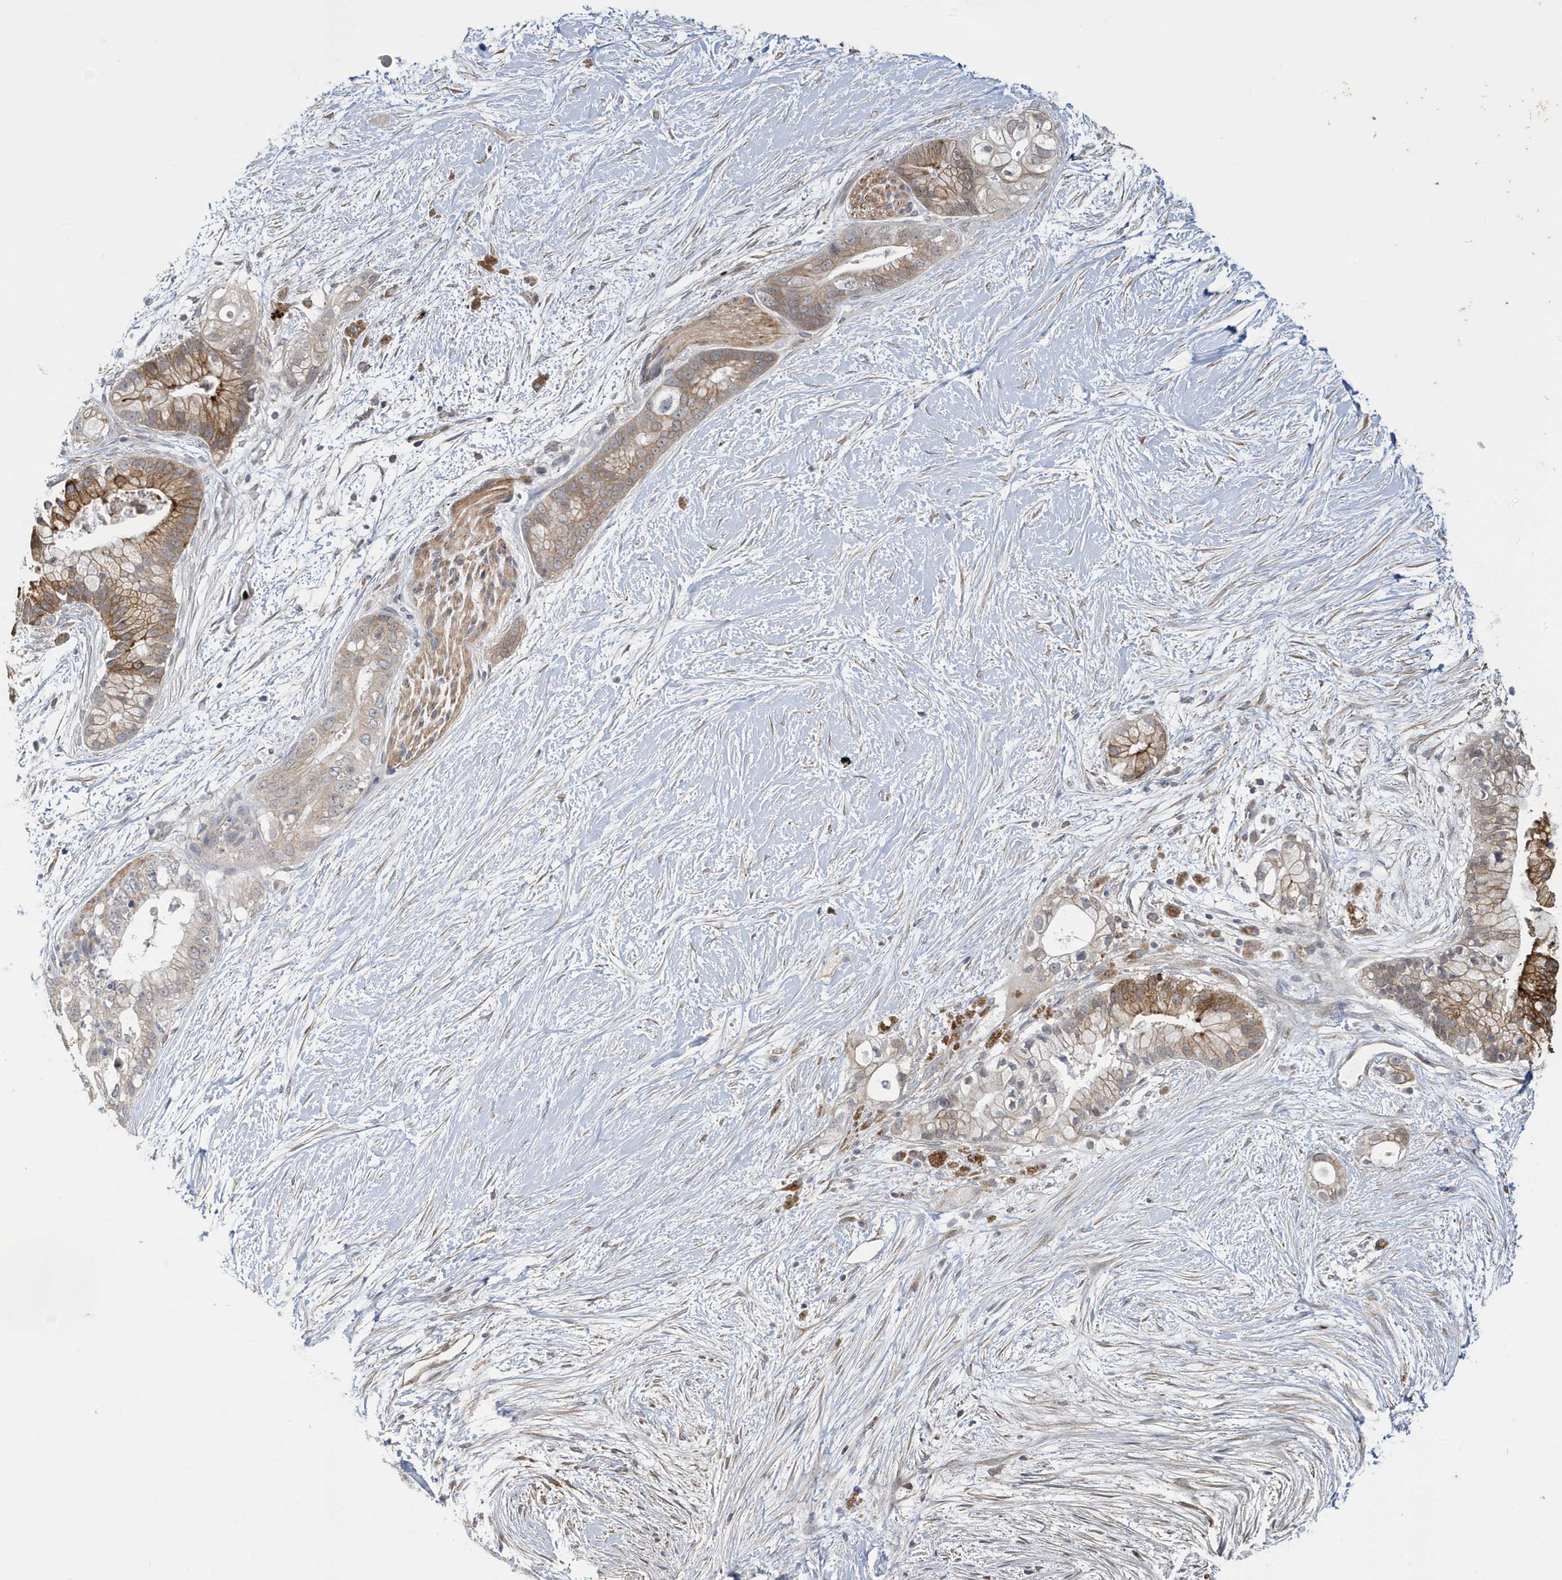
{"staining": {"intensity": "moderate", "quantity": ">75%", "location": "cytoplasmic/membranous,nuclear"}, "tissue": "pancreatic cancer", "cell_type": "Tumor cells", "image_type": "cancer", "snomed": [{"axis": "morphology", "description": "Adenocarcinoma, NOS"}, {"axis": "topography", "description": "Pancreas"}], "caption": "A histopathology image of pancreatic cancer (adenocarcinoma) stained for a protein shows moderate cytoplasmic/membranous and nuclear brown staining in tumor cells.", "gene": "ZNF654", "patient": {"sex": "male", "age": 53}}